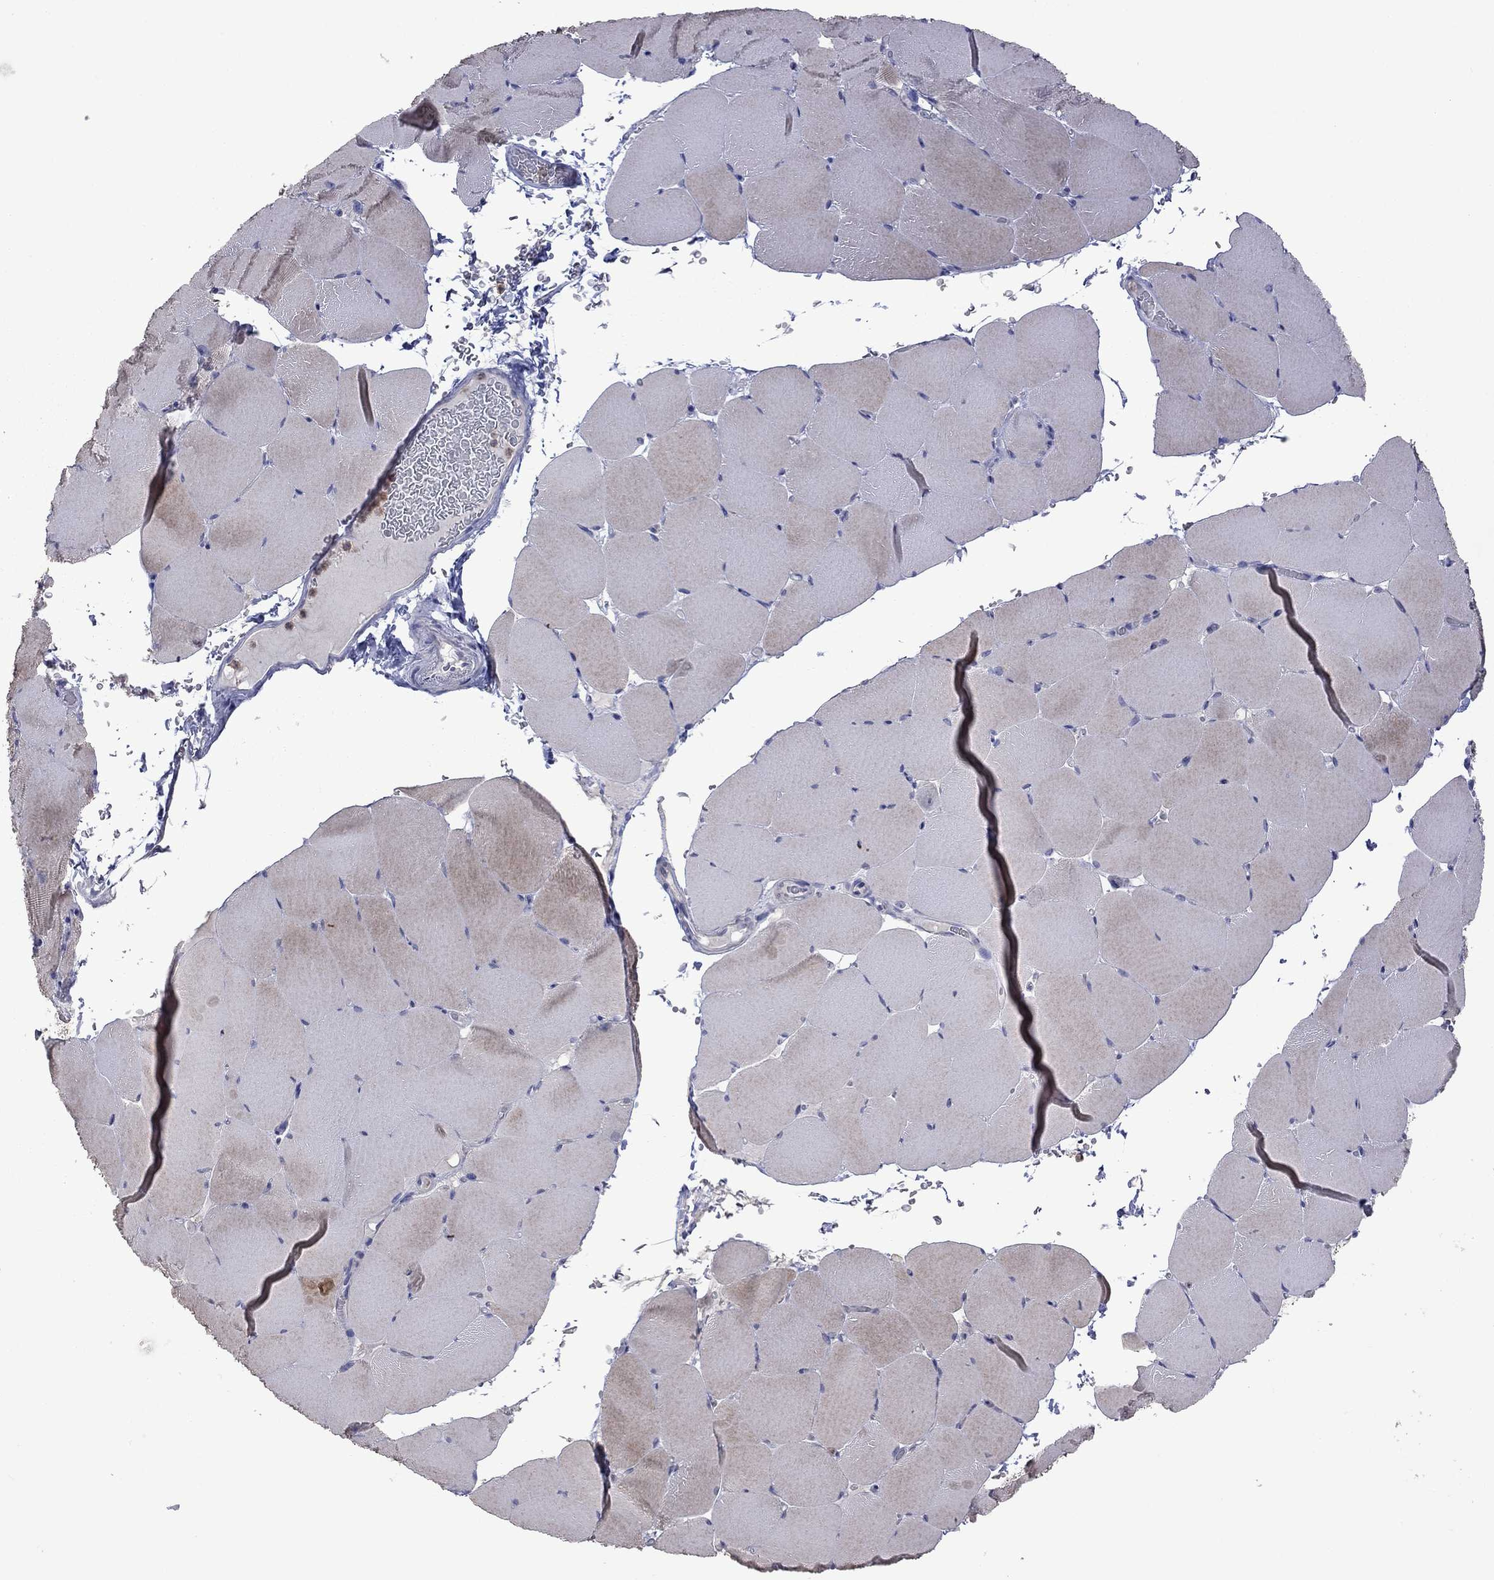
{"staining": {"intensity": "negative", "quantity": "none", "location": "none"}, "tissue": "skeletal muscle", "cell_type": "Myocytes", "image_type": "normal", "snomed": [{"axis": "morphology", "description": "Normal tissue, NOS"}, {"axis": "topography", "description": "Skeletal muscle"}], "caption": "This is a image of immunohistochemistry (IHC) staining of unremarkable skeletal muscle, which shows no staining in myocytes. The staining was performed using DAB to visualize the protein expression in brown, while the nuclei were stained in blue with hematoxylin (Magnification: 20x).", "gene": "ENSG00000288520", "patient": {"sex": "female", "age": 37}}